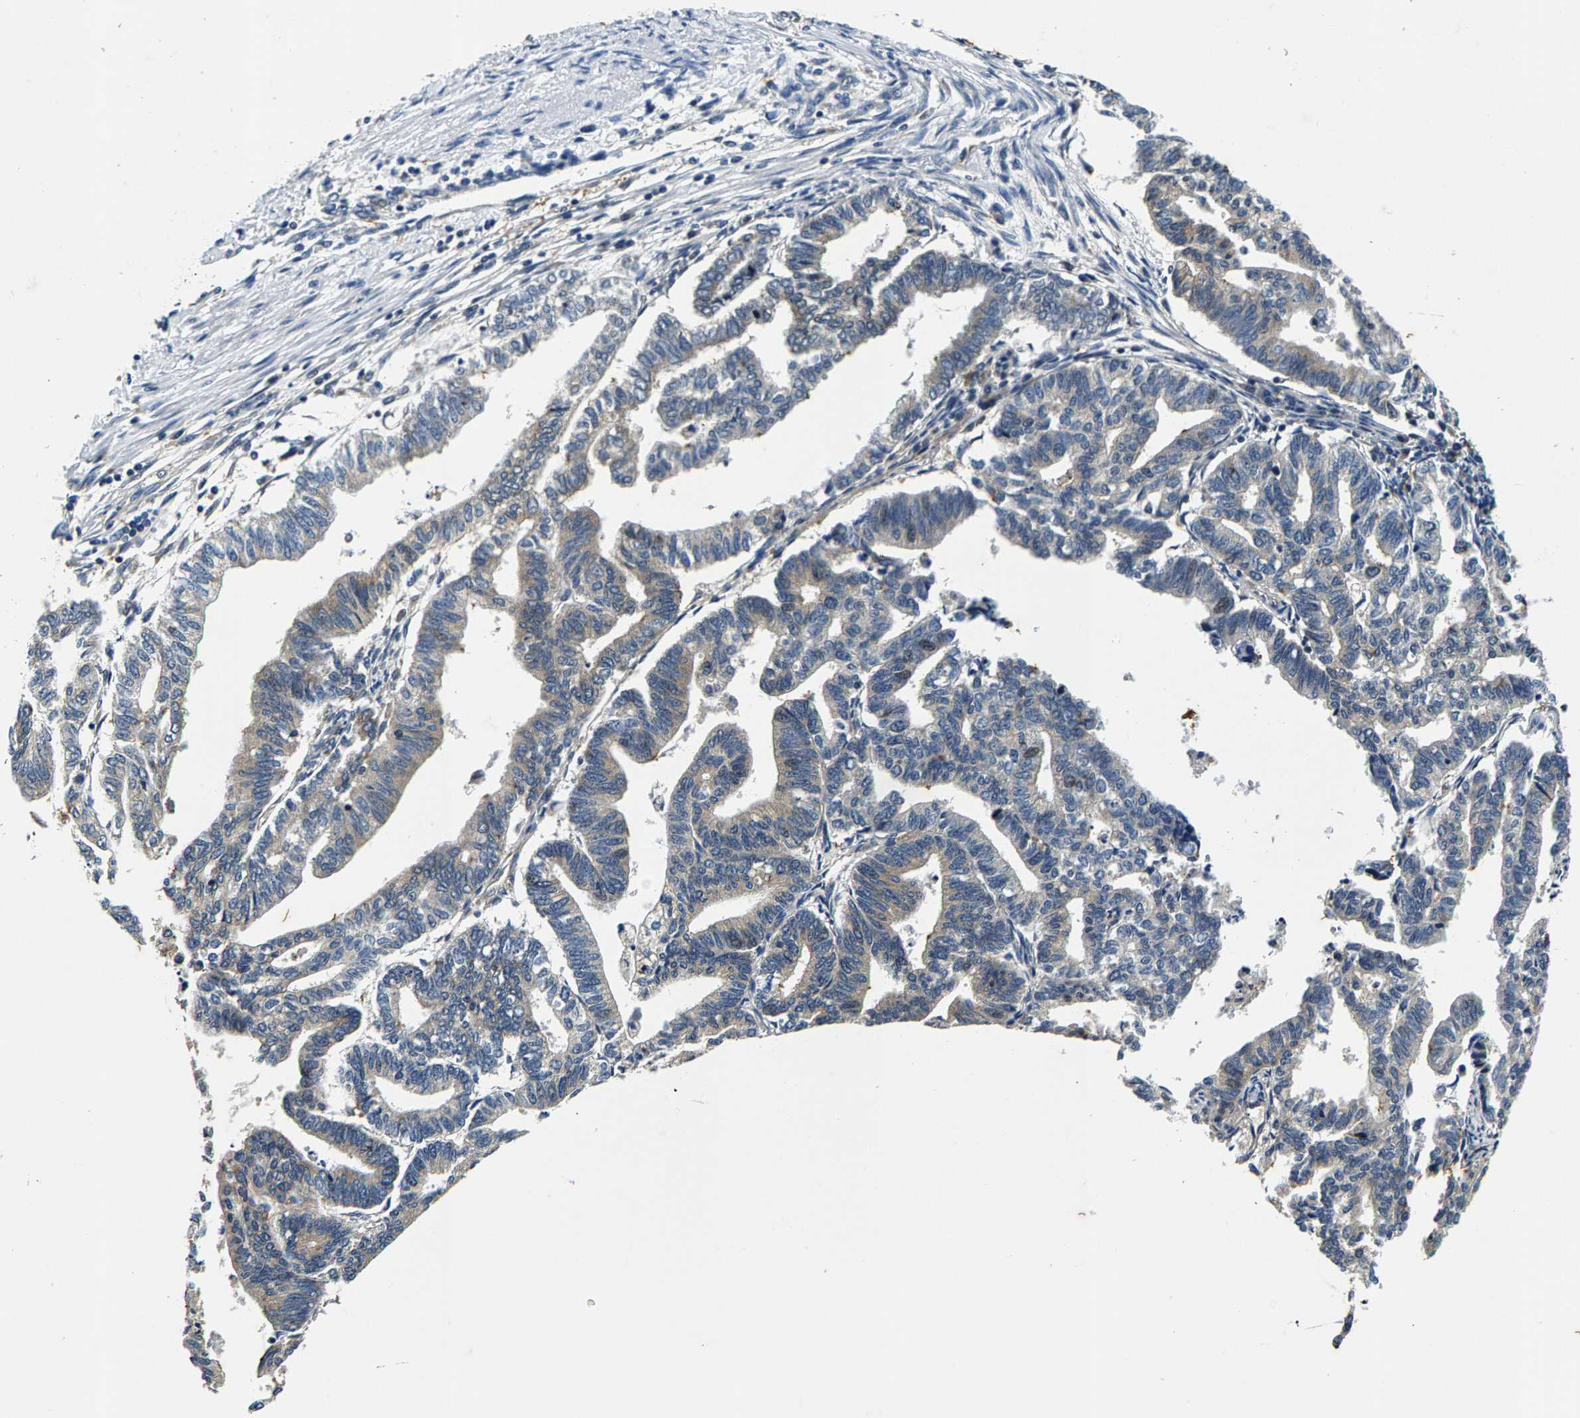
{"staining": {"intensity": "negative", "quantity": "none", "location": "none"}, "tissue": "endometrial cancer", "cell_type": "Tumor cells", "image_type": "cancer", "snomed": [{"axis": "morphology", "description": "Adenocarcinoma, NOS"}, {"axis": "topography", "description": "Endometrium"}], "caption": "Endometrial adenocarcinoma stained for a protein using immunohistochemistry demonstrates no expression tumor cells.", "gene": "PI4KB", "patient": {"sex": "female", "age": 79}}